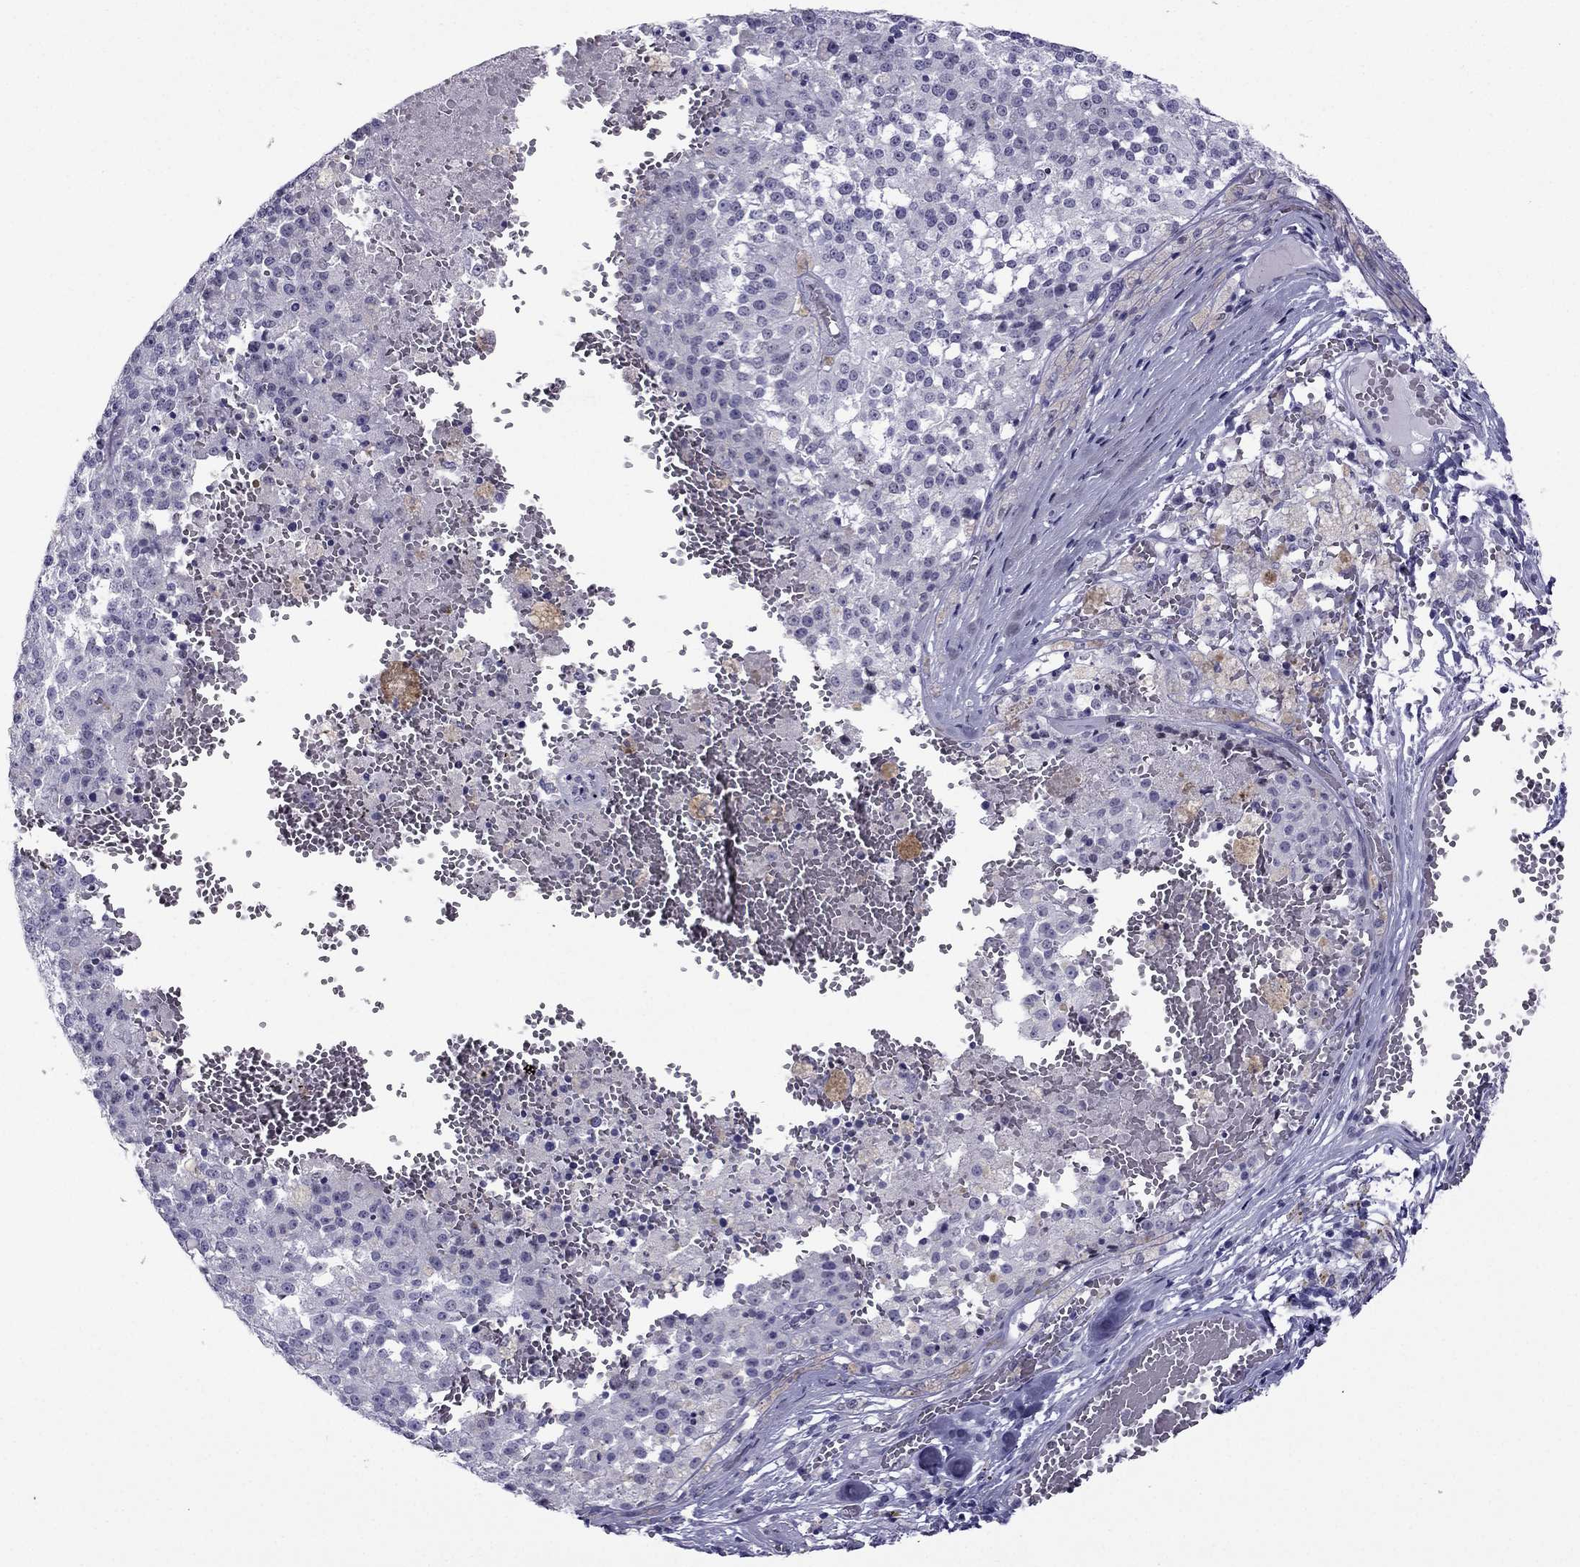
{"staining": {"intensity": "negative", "quantity": "none", "location": "none"}, "tissue": "melanoma", "cell_type": "Tumor cells", "image_type": "cancer", "snomed": [{"axis": "morphology", "description": "Malignant melanoma, Metastatic site"}, {"axis": "topography", "description": "Lymph node"}], "caption": "DAB immunohistochemical staining of human malignant melanoma (metastatic site) demonstrates no significant expression in tumor cells.", "gene": "MYLK3", "patient": {"sex": "female", "age": 64}}